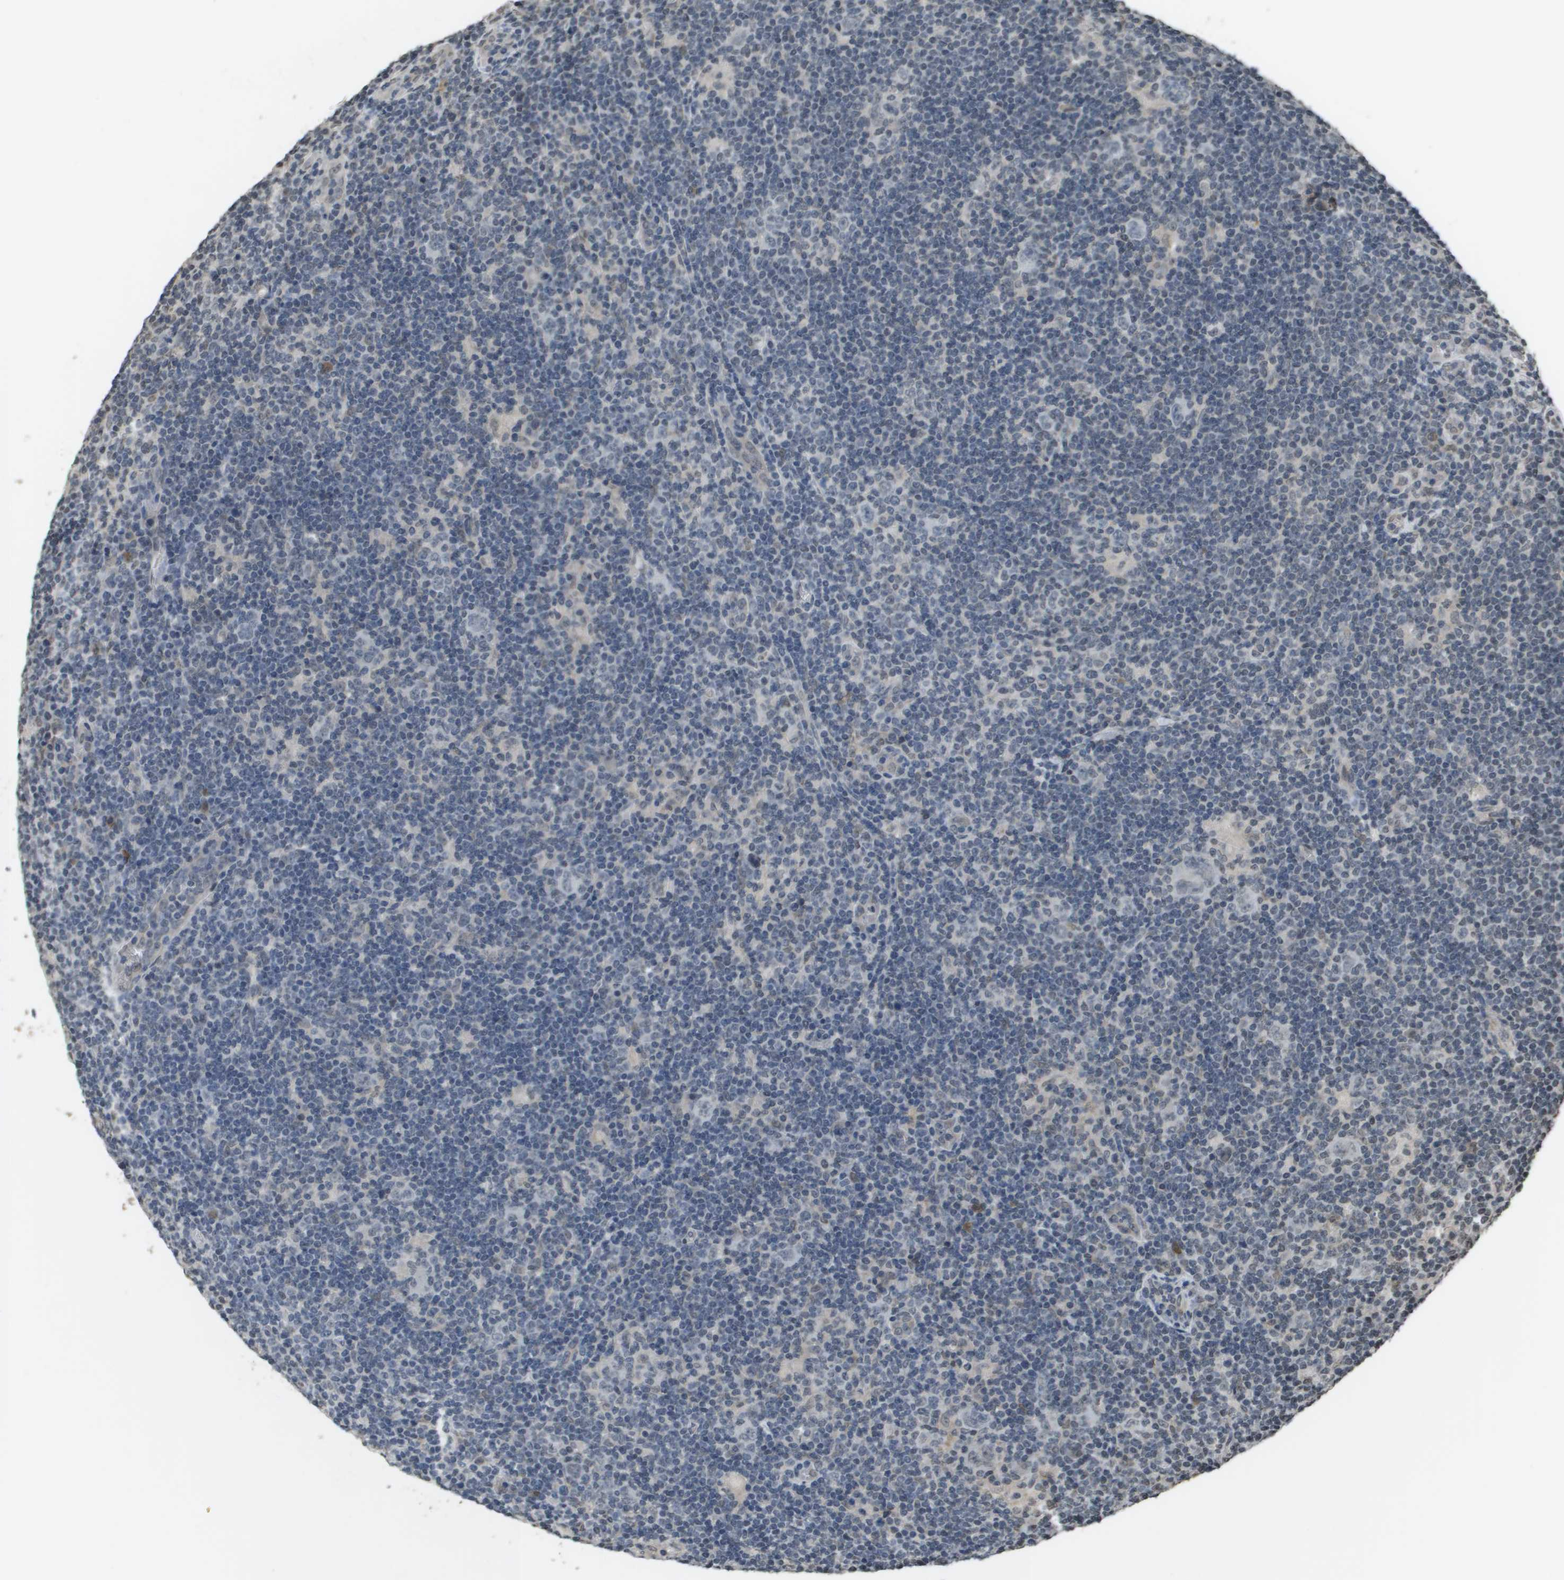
{"staining": {"intensity": "negative", "quantity": "none", "location": "none"}, "tissue": "lymphoma", "cell_type": "Tumor cells", "image_type": "cancer", "snomed": [{"axis": "morphology", "description": "Hodgkin's disease, NOS"}, {"axis": "topography", "description": "Lymph node"}], "caption": "Histopathology image shows no protein staining in tumor cells of lymphoma tissue.", "gene": "NDRG2", "patient": {"sex": "female", "age": 57}}